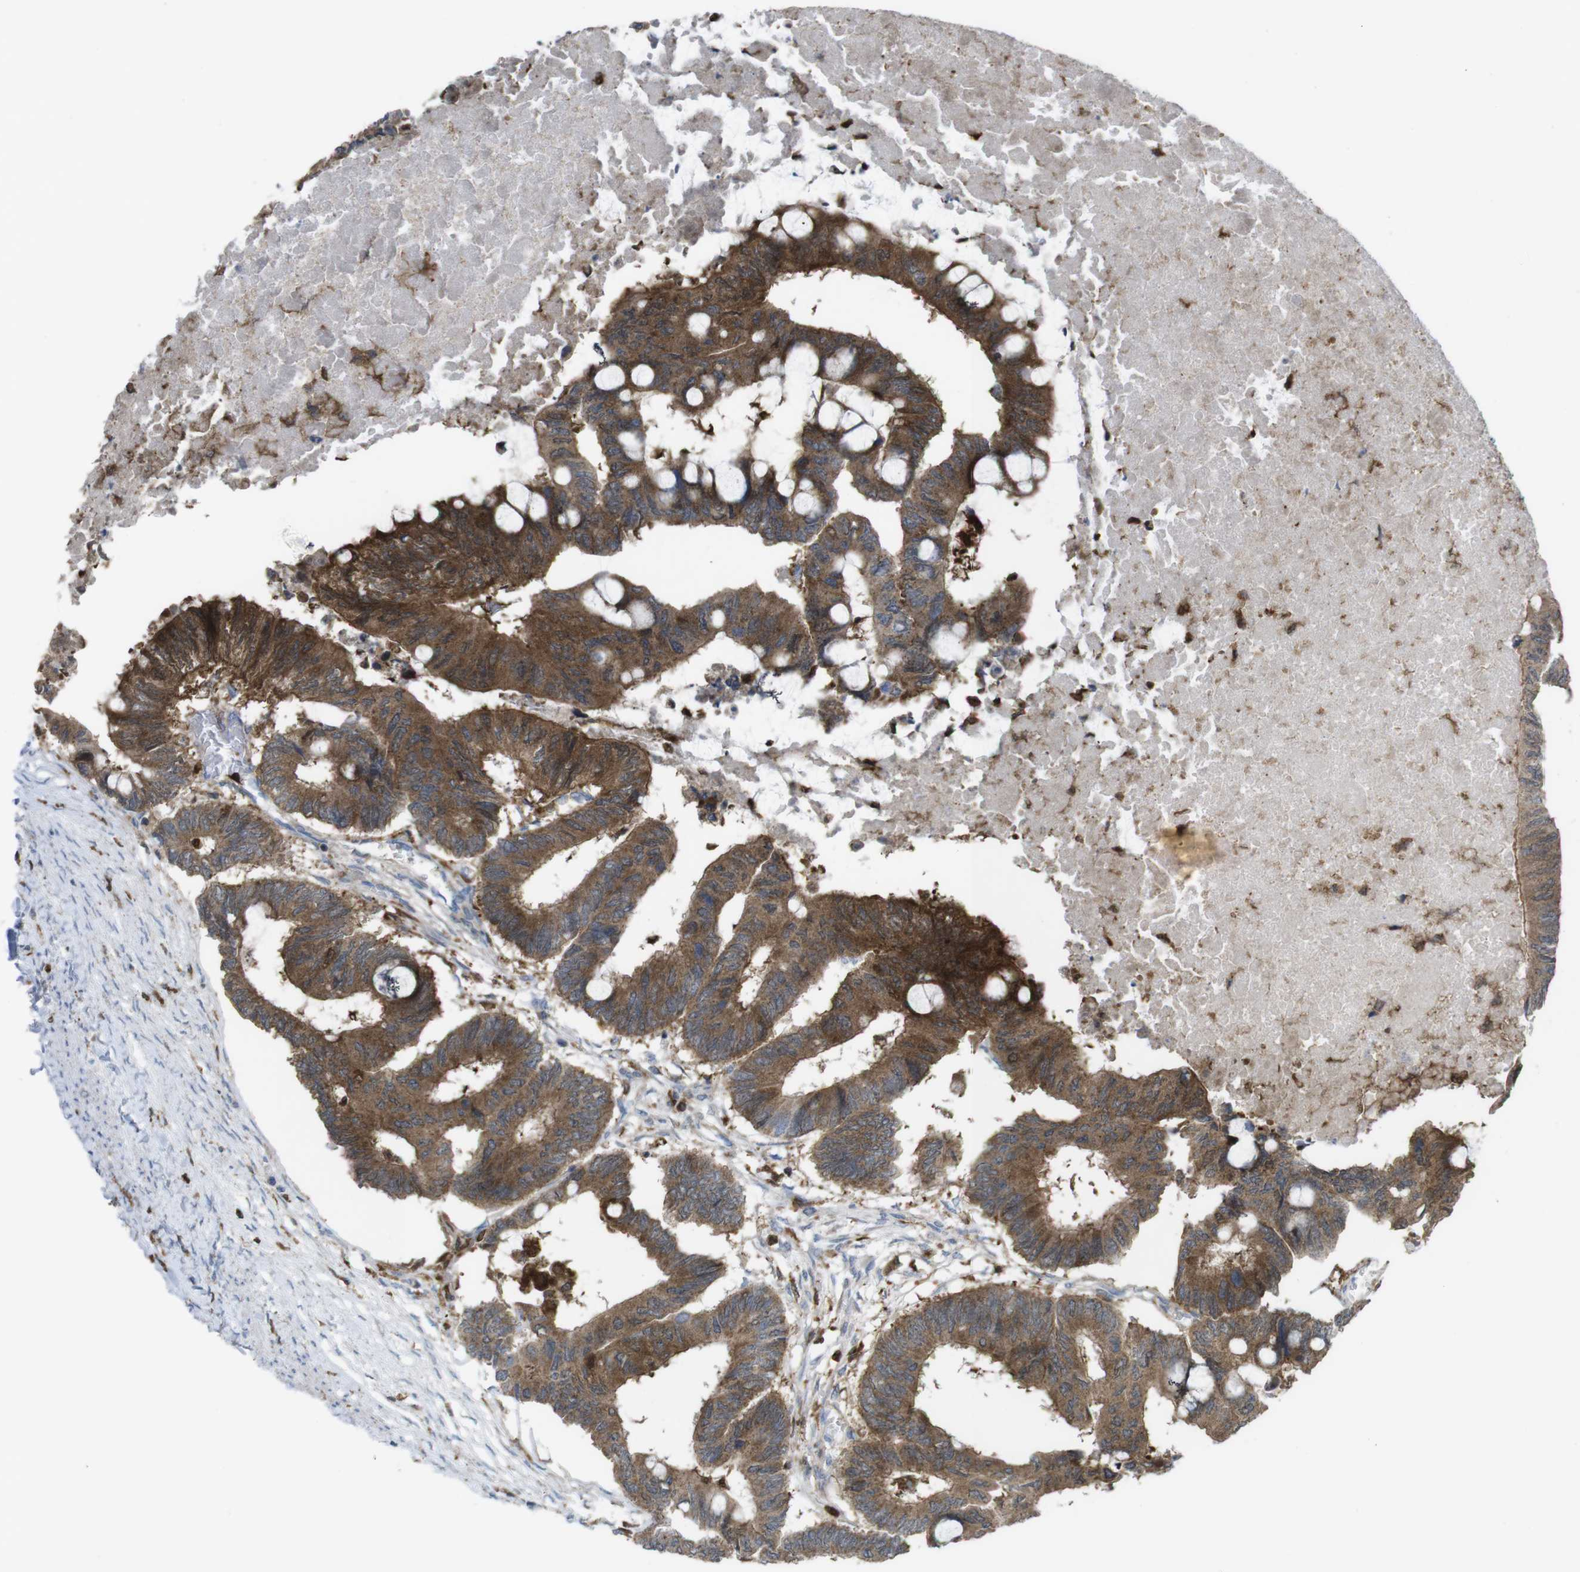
{"staining": {"intensity": "strong", "quantity": ">75%", "location": "cytoplasmic/membranous"}, "tissue": "colorectal cancer", "cell_type": "Tumor cells", "image_type": "cancer", "snomed": [{"axis": "morphology", "description": "Normal tissue, NOS"}, {"axis": "morphology", "description": "Adenocarcinoma, NOS"}, {"axis": "topography", "description": "Rectum"}, {"axis": "topography", "description": "Peripheral nerve tissue"}], "caption": "Immunohistochemistry (IHC) (DAB) staining of human colorectal cancer (adenocarcinoma) reveals strong cytoplasmic/membranous protein expression in approximately >75% of tumor cells. The protein of interest is stained brown, and the nuclei are stained in blue (DAB IHC with brightfield microscopy, high magnification).", "gene": "PRKCD", "patient": {"sex": "male", "age": 92}}